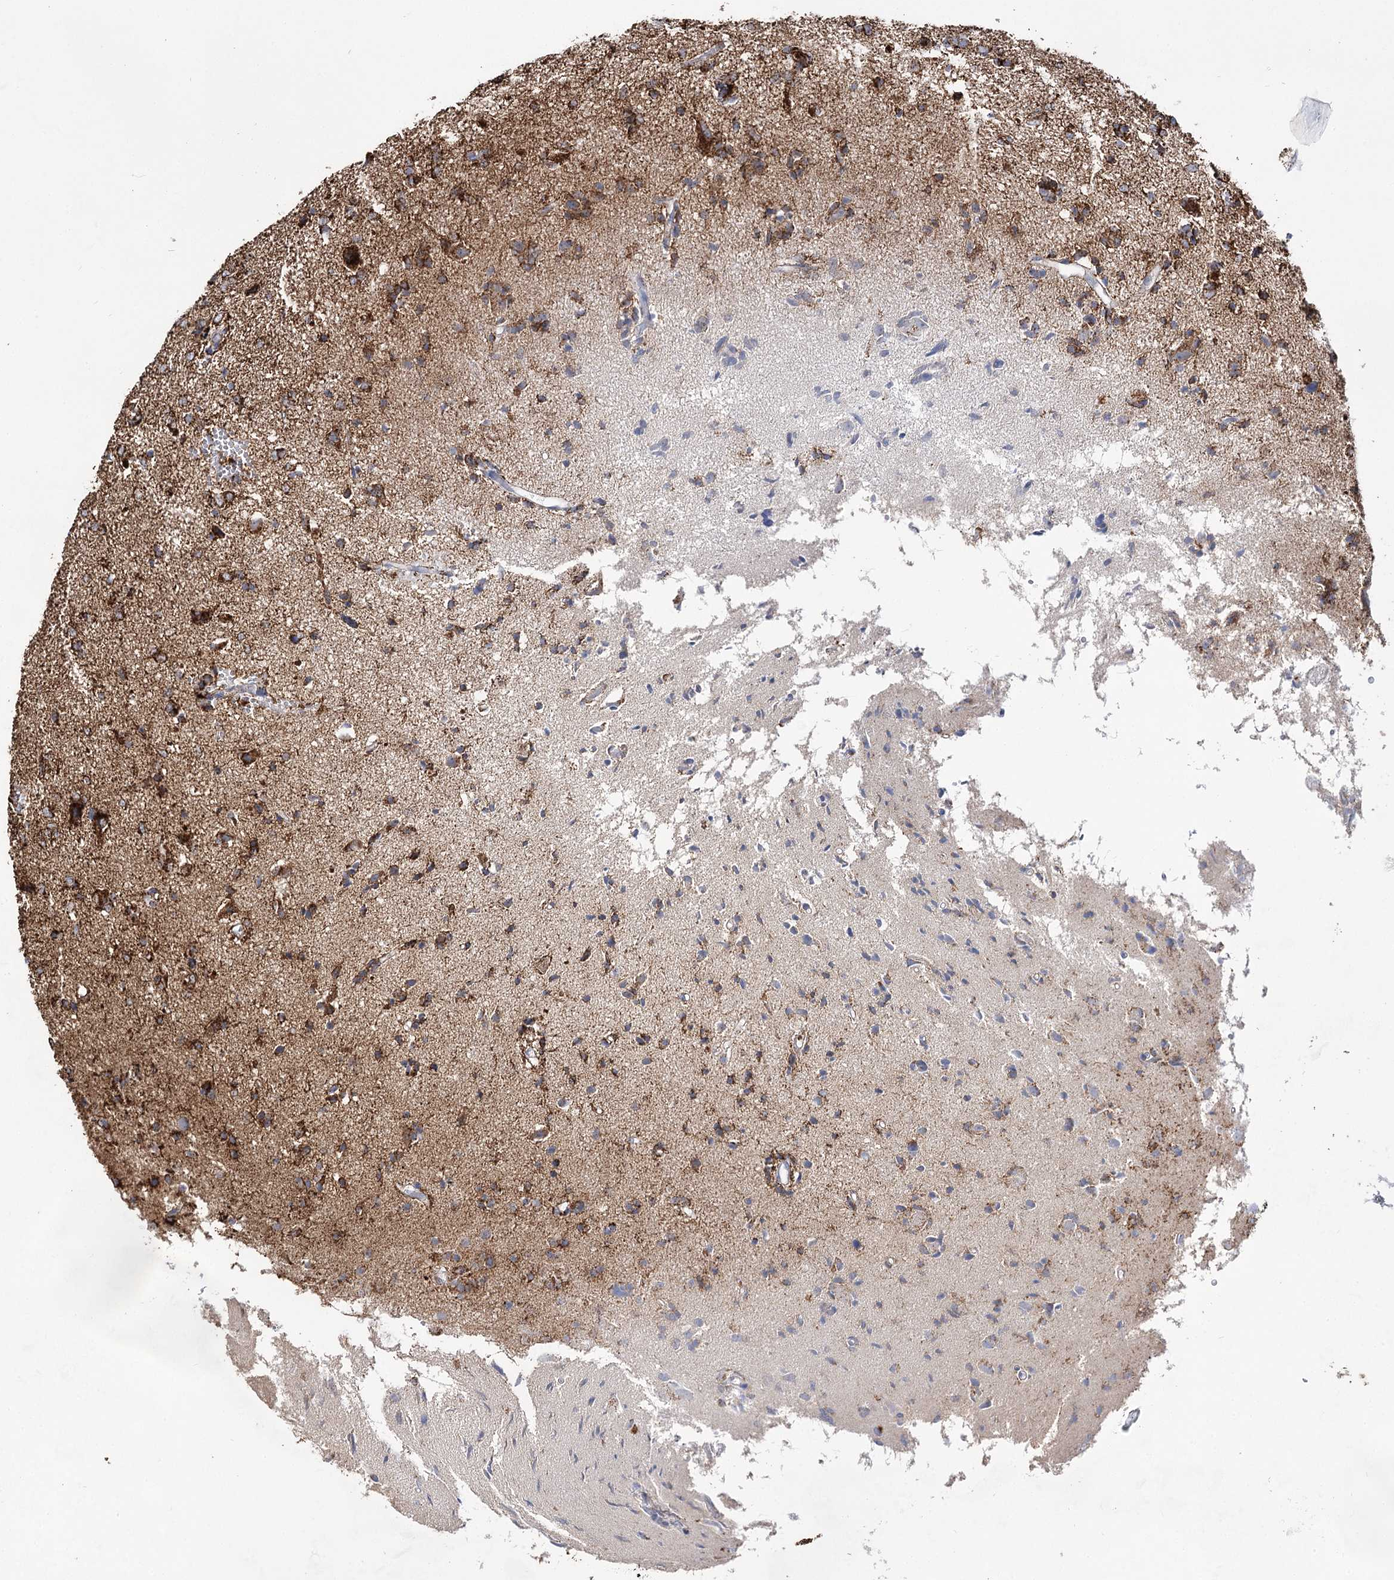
{"staining": {"intensity": "strong", "quantity": ">75%", "location": "cytoplasmic/membranous"}, "tissue": "glioma", "cell_type": "Tumor cells", "image_type": "cancer", "snomed": [{"axis": "morphology", "description": "Glioma, malignant, High grade"}, {"axis": "topography", "description": "Brain"}], "caption": "A high amount of strong cytoplasmic/membranous positivity is identified in about >75% of tumor cells in glioma tissue.", "gene": "NADK2", "patient": {"sex": "female", "age": 59}}